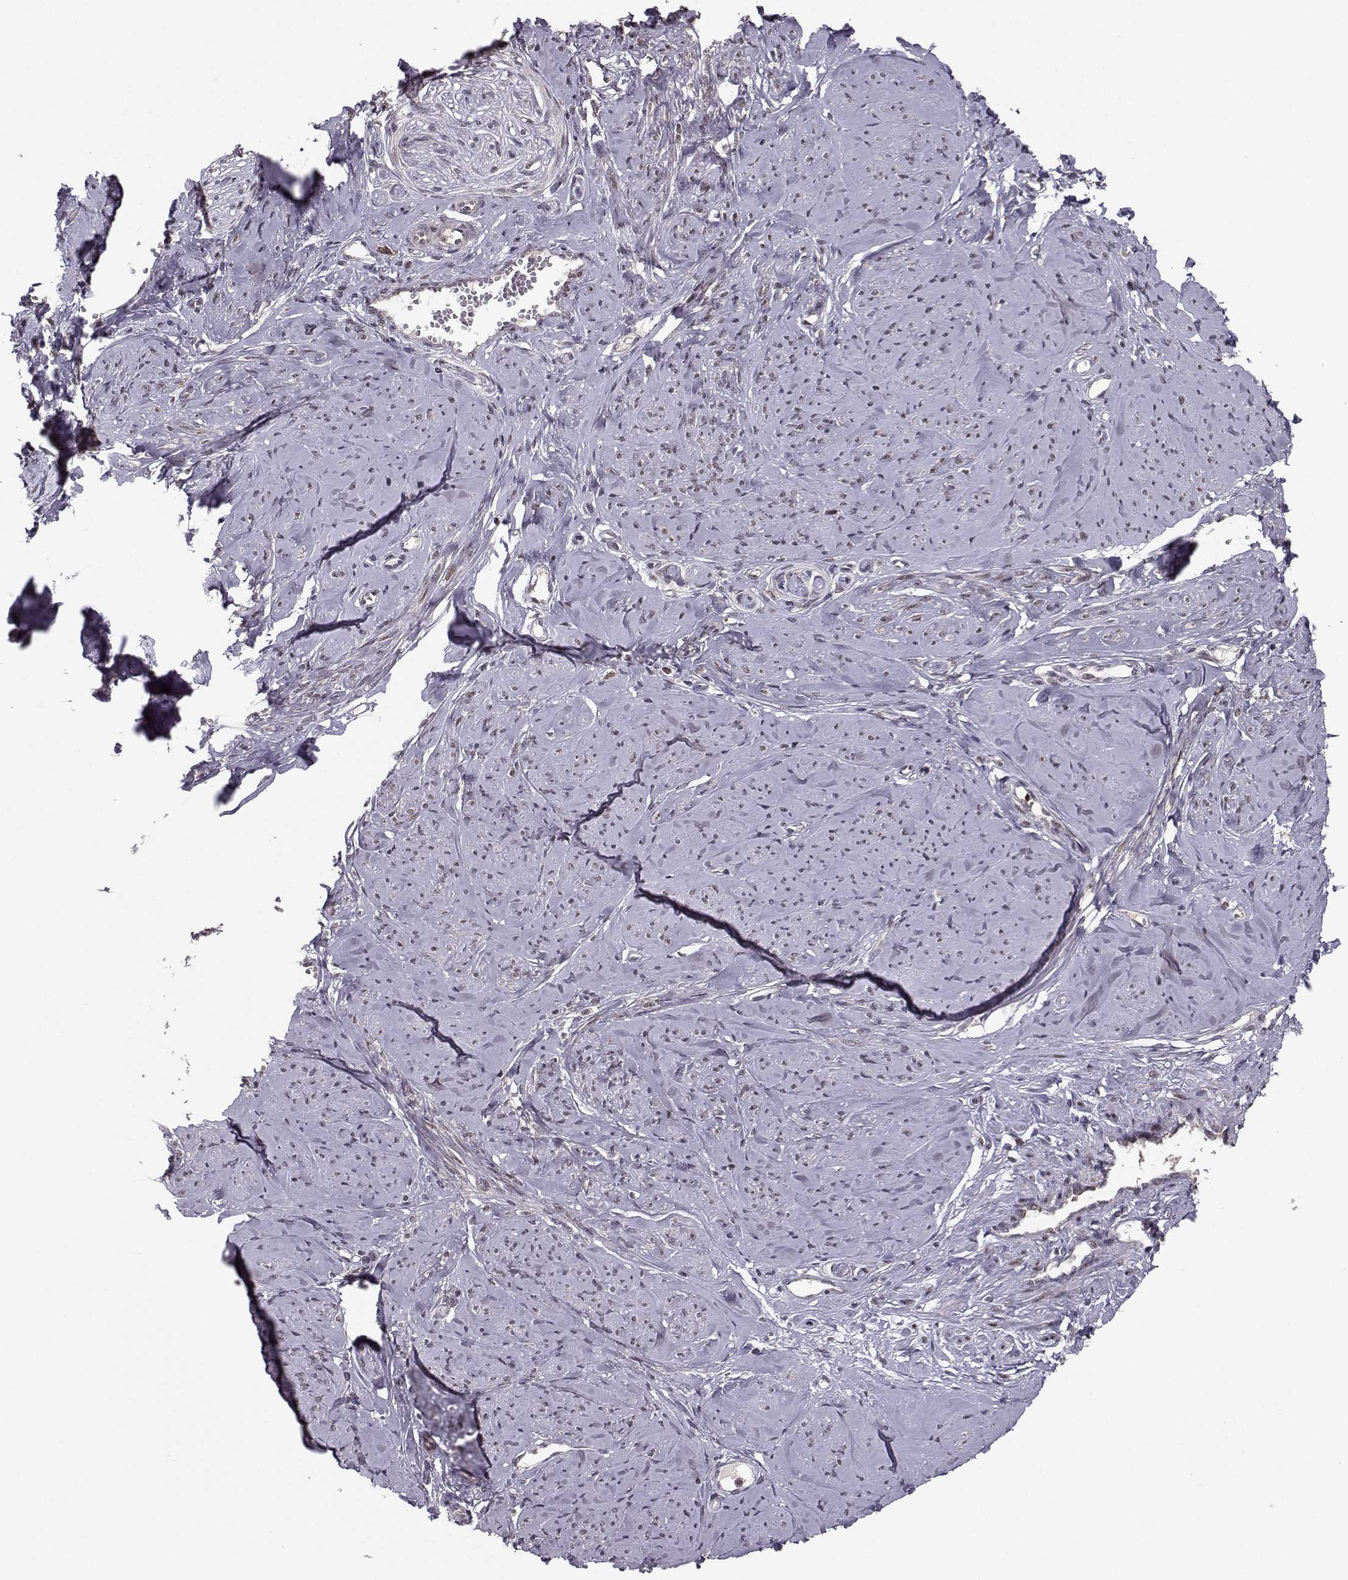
{"staining": {"intensity": "moderate", "quantity": "25%-75%", "location": "cytoplasmic/membranous,nuclear"}, "tissue": "smooth muscle", "cell_type": "Smooth muscle cells", "image_type": "normal", "snomed": [{"axis": "morphology", "description": "Normal tissue, NOS"}, {"axis": "topography", "description": "Smooth muscle"}], "caption": "Human smooth muscle stained with a brown dye exhibits moderate cytoplasmic/membranous,nuclear positive expression in about 25%-75% of smooth muscle cells.", "gene": "PLEKHG3", "patient": {"sex": "female", "age": 48}}